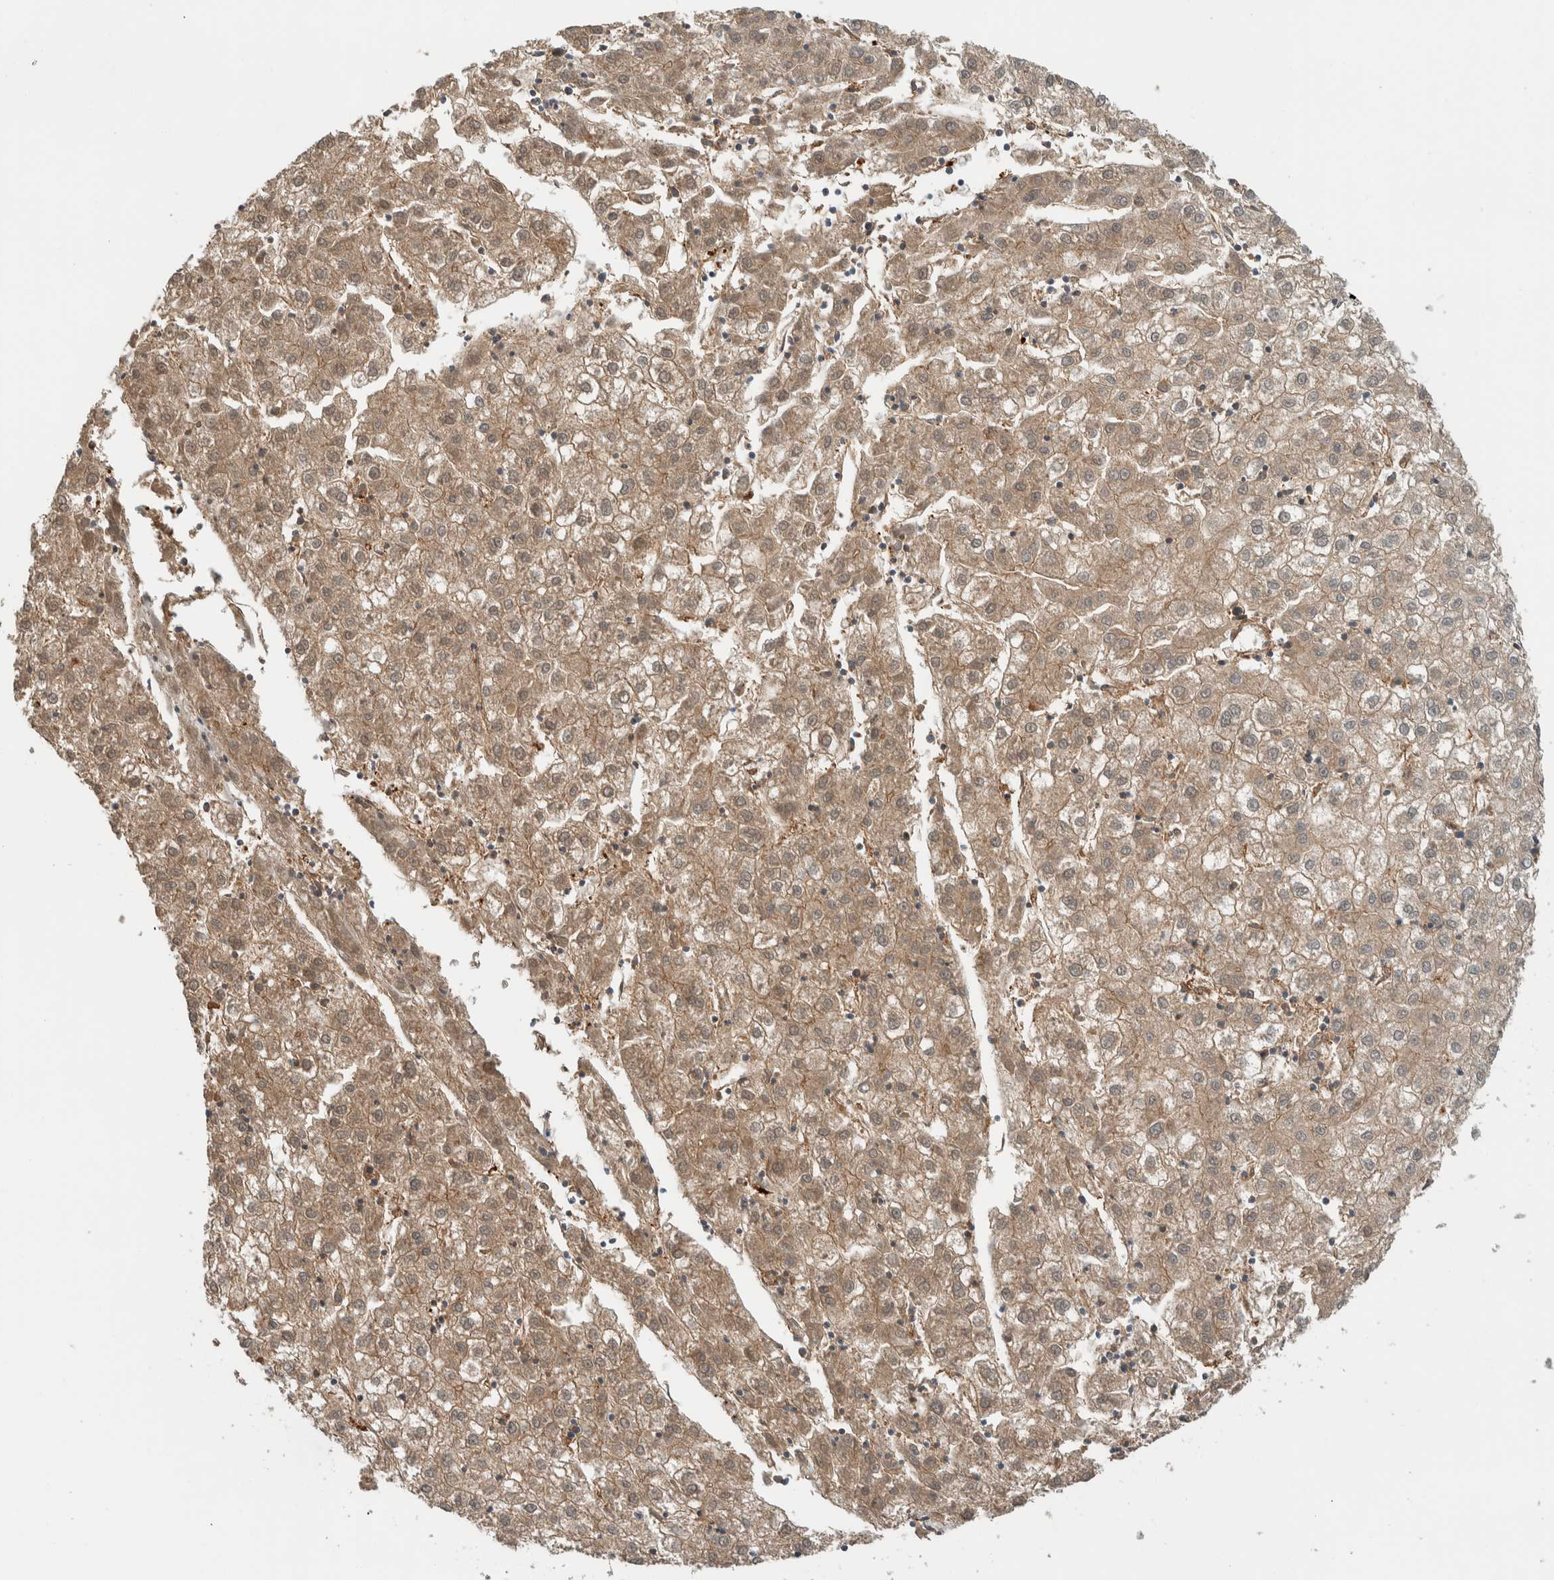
{"staining": {"intensity": "moderate", "quantity": ">75%", "location": "cytoplasmic/membranous"}, "tissue": "liver cancer", "cell_type": "Tumor cells", "image_type": "cancer", "snomed": [{"axis": "morphology", "description": "Carcinoma, Hepatocellular, NOS"}, {"axis": "topography", "description": "Liver"}], "caption": "Tumor cells demonstrate moderate cytoplasmic/membranous staining in about >75% of cells in liver cancer.", "gene": "MPRIP", "patient": {"sex": "male", "age": 72}}